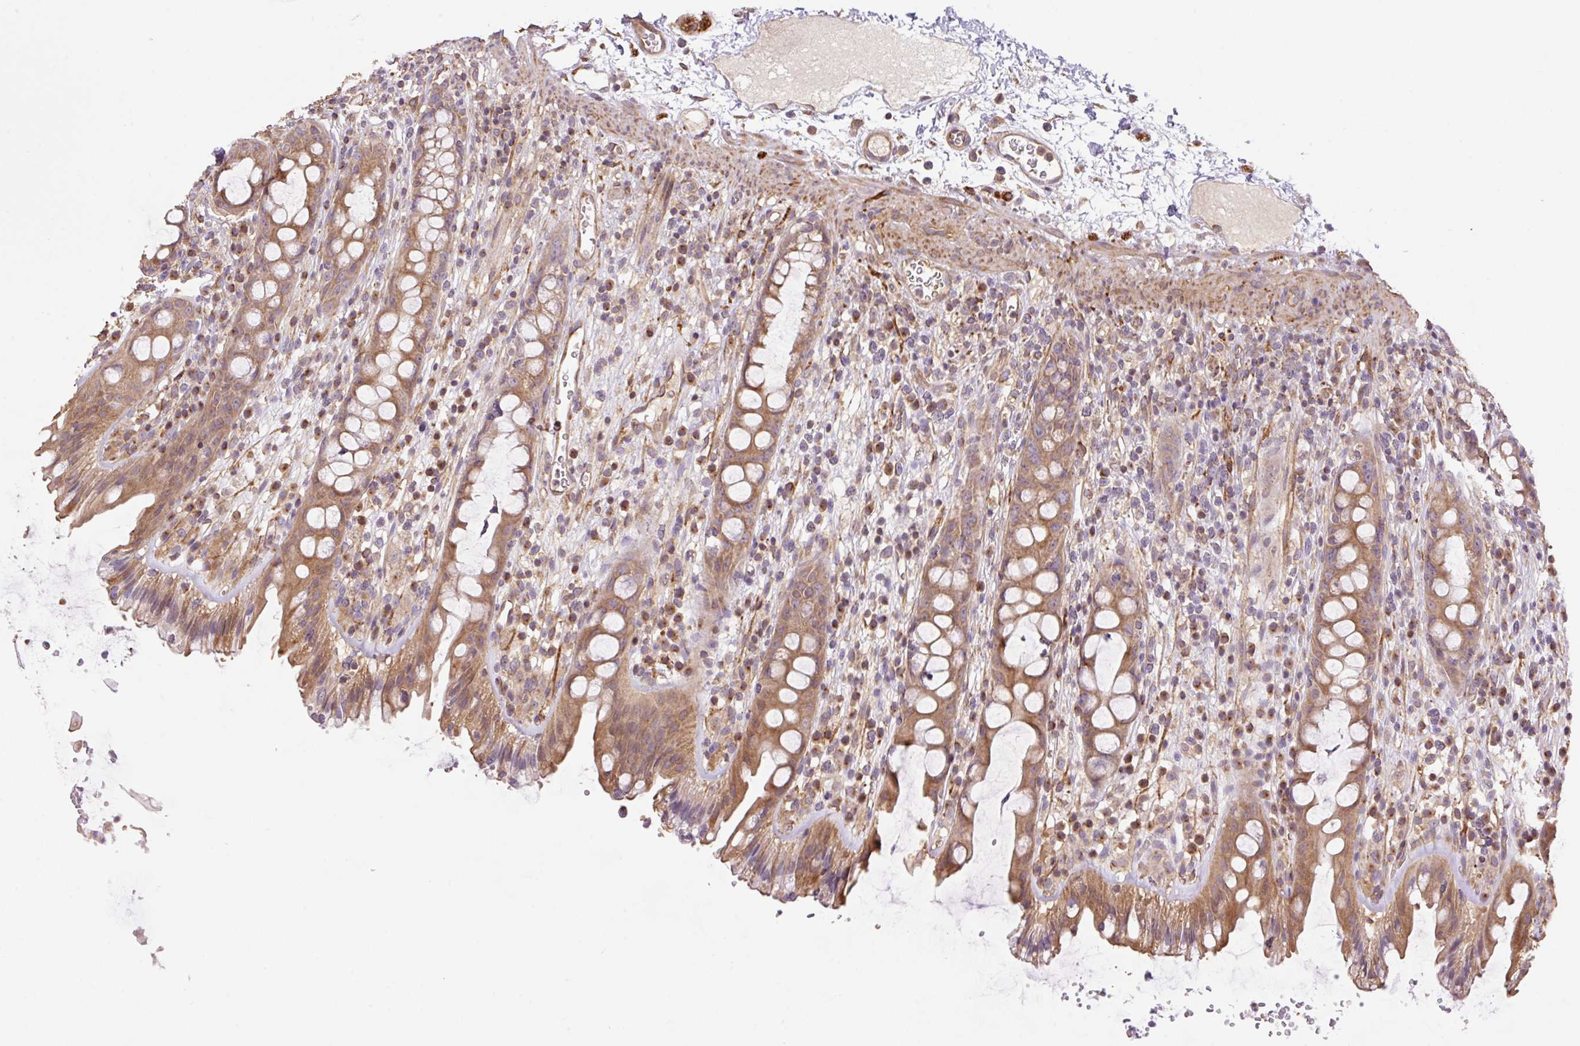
{"staining": {"intensity": "moderate", "quantity": ">75%", "location": "cytoplasmic/membranous"}, "tissue": "rectum", "cell_type": "Glandular cells", "image_type": "normal", "snomed": [{"axis": "morphology", "description": "Normal tissue, NOS"}, {"axis": "topography", "description": "Rectum"}], "caption": "Brown immunohistochemical staining in normal human rectum displays moderate cytoplasmic/membranous positivity in about >75% of glandular cells. The protein is stained brown, and the nuclei are stained in blue (DAB (3,3'-diaminobenzidine) IHC with brightfield microscopy, high magnification).", "gene": "COX8A", "patient": {"sex": "female", "age": 57}}